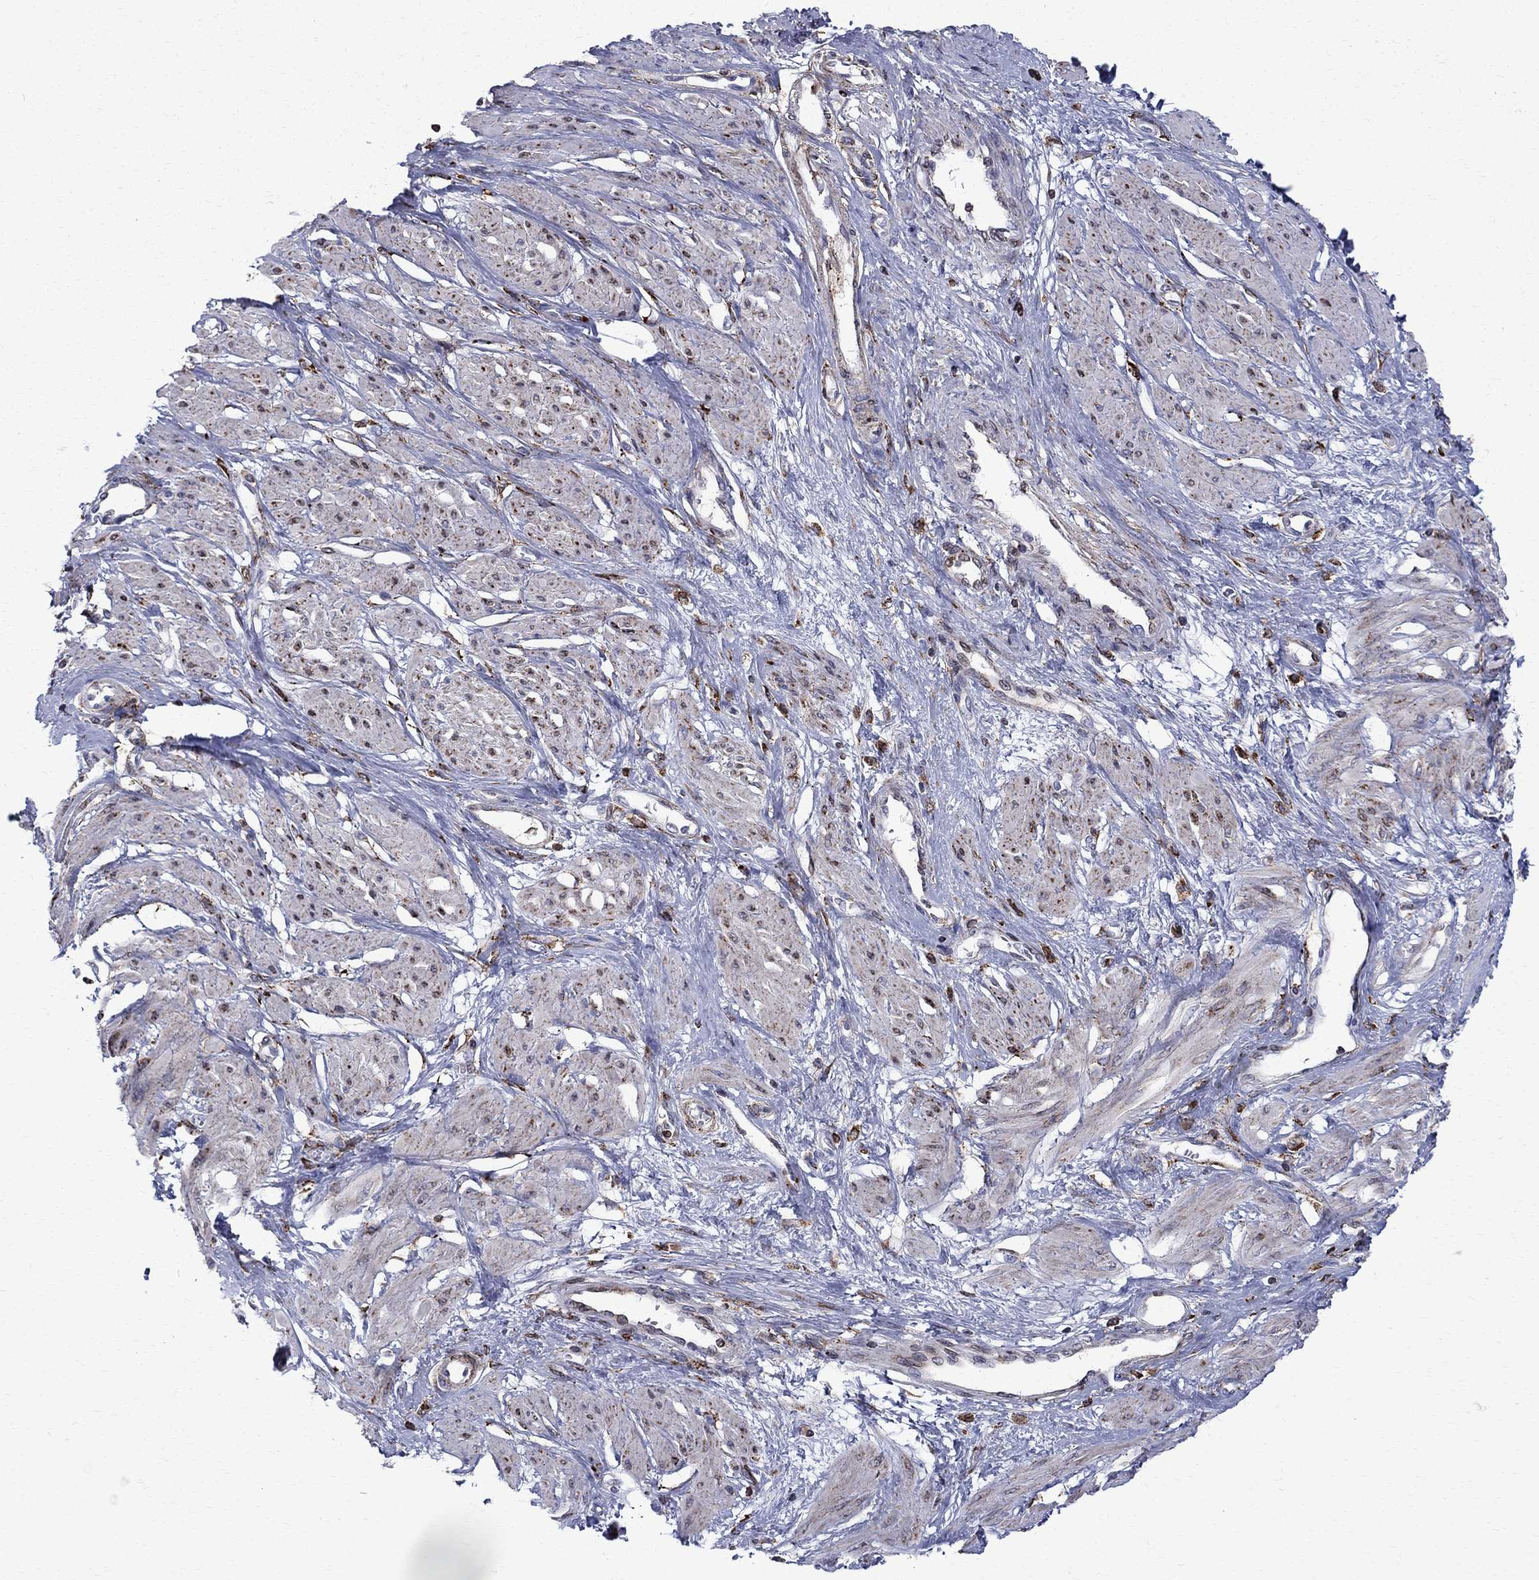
{"staining": {"intensity": "strong", "quantity": "<25%", "location": "nuclear"}, "tissue": "smooth muscle", "cell_type": "Smooth muscle cells", "image_type": "normal", "snomed": [{"axis": "morphology", "description": "Normal tissue, NOS"}, {"axis": "topography", "description": "Smooth muscle"}, {"axis": "topography", "description": "Uterus"}], "caption": "An IHC image of benign tissue is shown. Protein staining in brown shows strong nuclear positivity in smooth muscle within smooth muscle cells. (DAB IHC with brightfield microscopy, high magnification).", "gene": "CAB39L", "patient": {"sex": "female", "age": 39}}